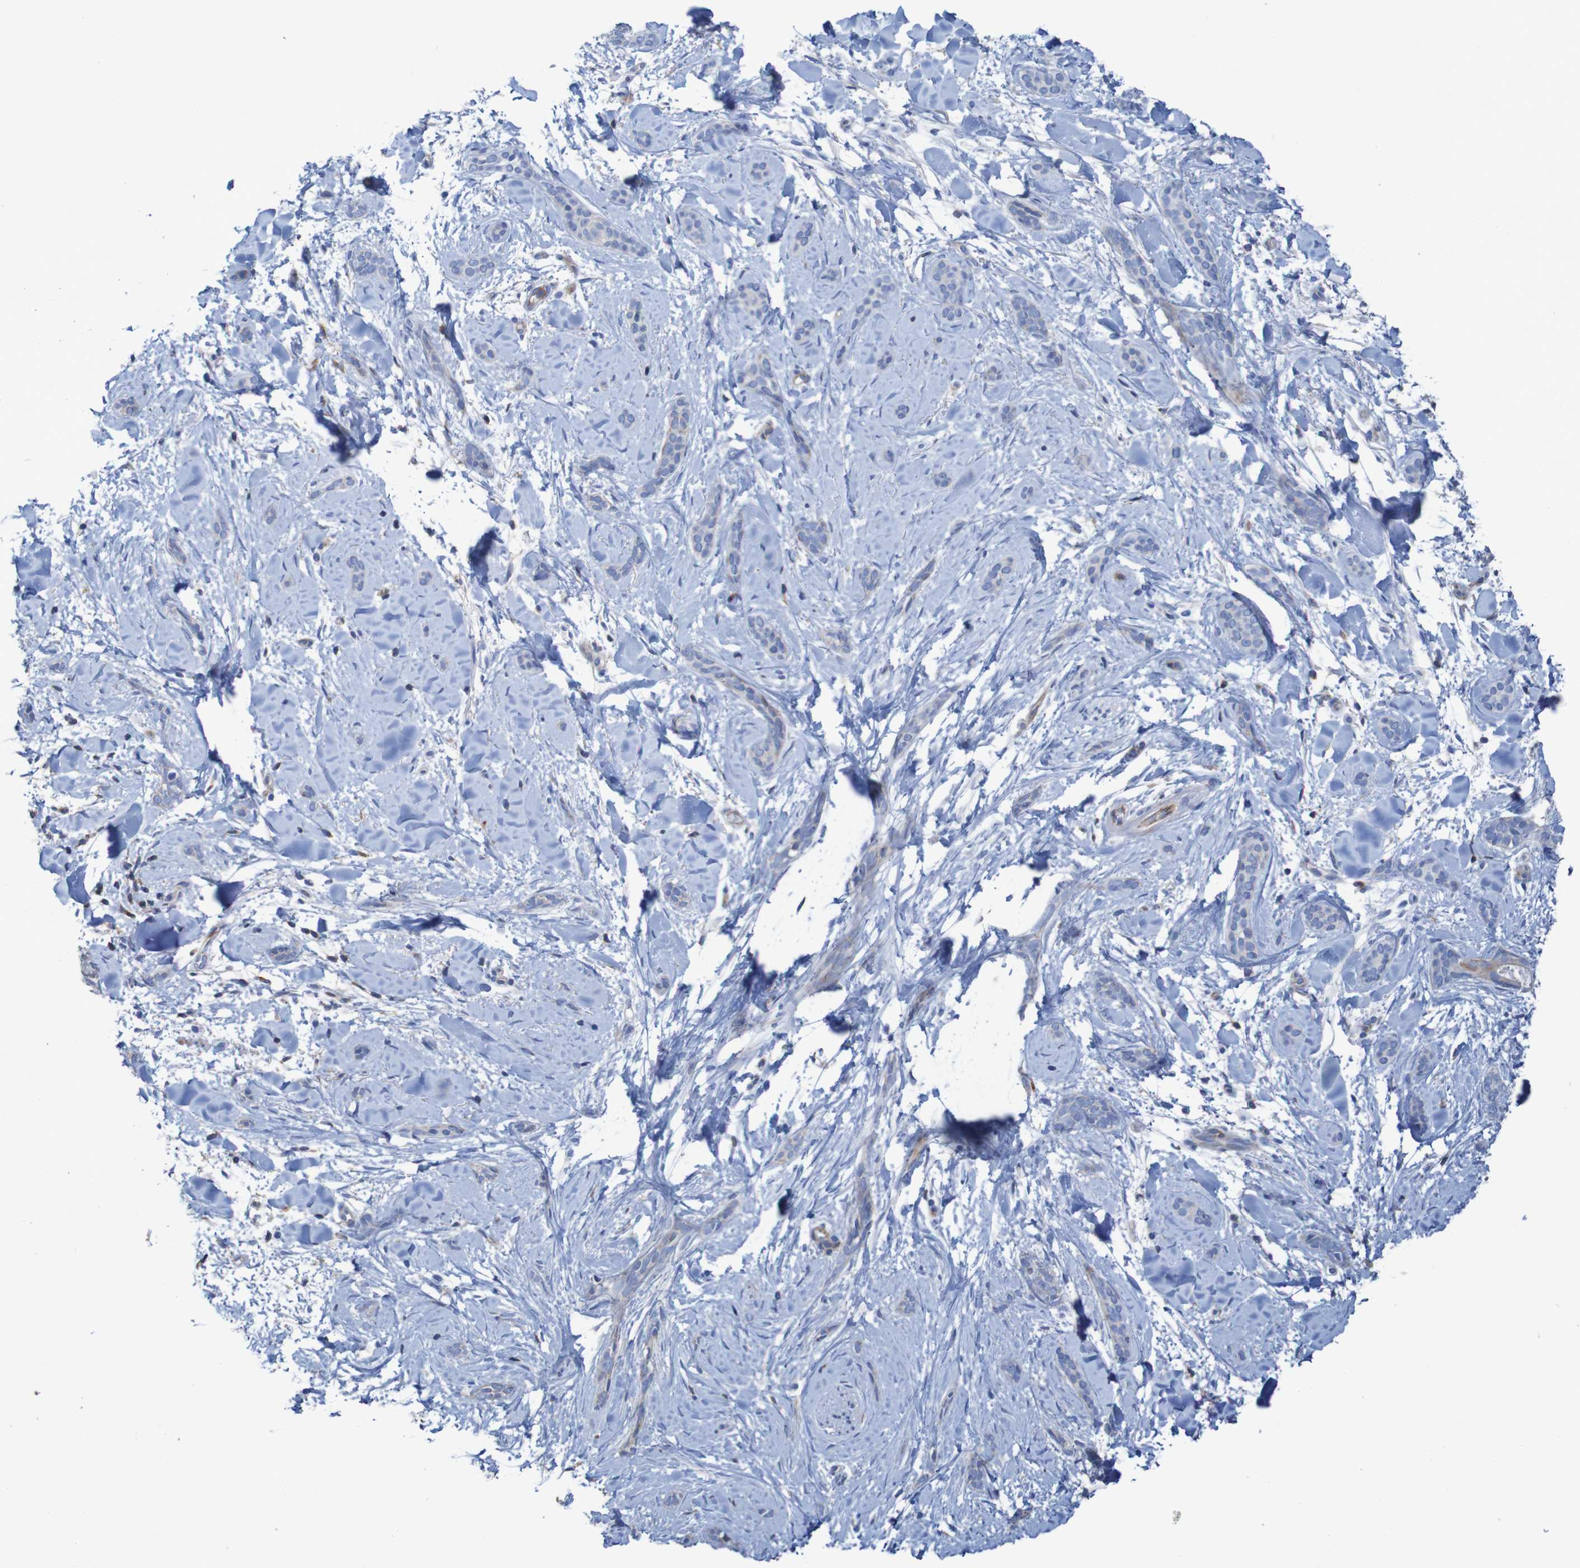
{"staining": {"intensity": "negative", "quantity": "none", "location": "none"}, "tissue": "skin cancer", "cell_type": "Tumor cells", "image_type": "cancer", "snomed": [{"axis": "morphology", "description": "Basal cell carcinoma"}, {"axis": "morphology", "description": "Adnexal tumor, benign"}, {"axis": "topography", "description": "Skin"}], "caption": "Protein analysis of basal cell carcinoma (skin) displays no significant positivity in tumor cells.", "gene": "RNF182", "patient": {"sex": "female", "age": 42}}